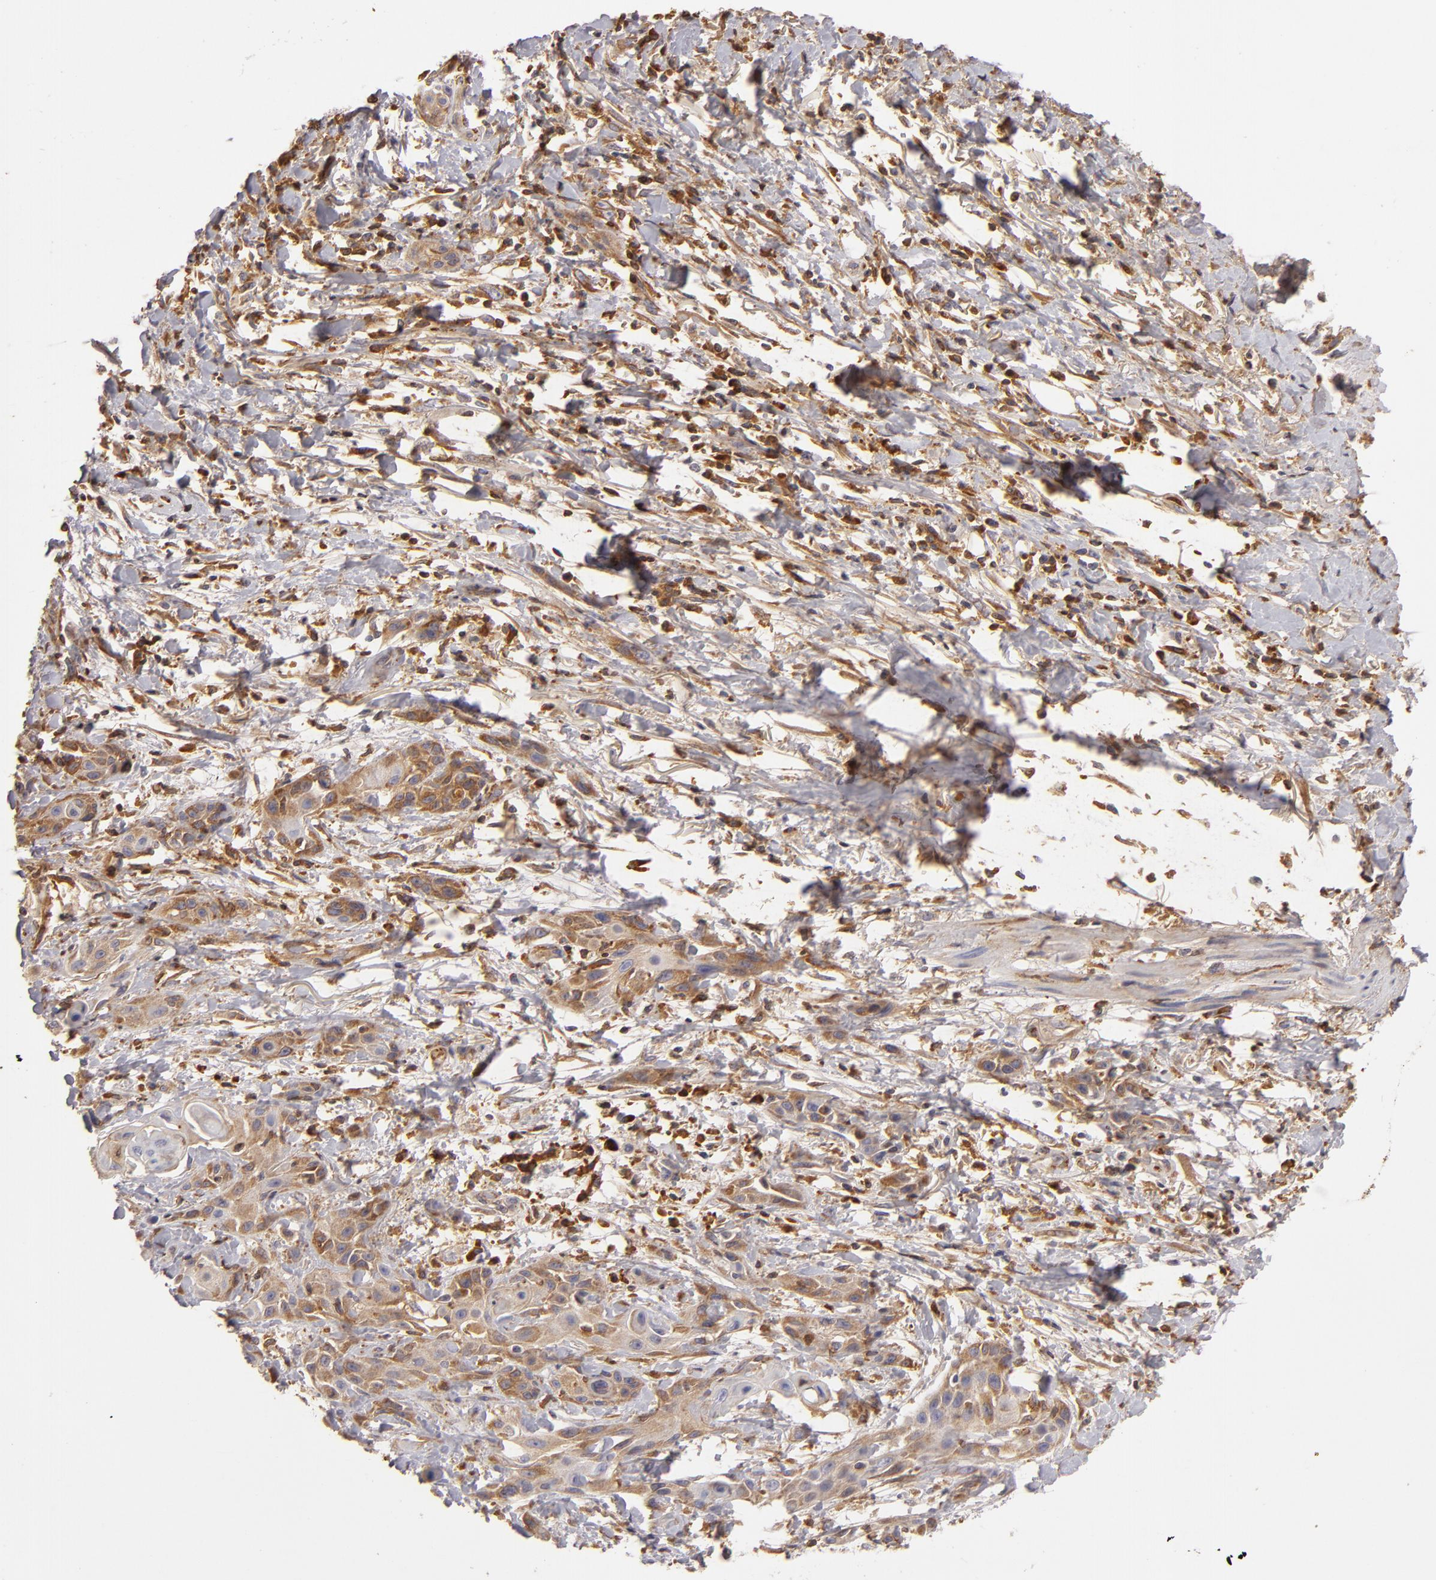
{"staining": {"intensity": "moderate", "quantity": ">75%", "location": "cytoplasmic/membranous"}, "tissue": "skin cancer", "cell_type": "Tumor cells", "image_type": "cancer", "snomed": [{"axis": "morphology", "description": "Squamous cell carcinoma, NOS"}, {"axis": "topography", "description": "Skin"}, {"axis": "topography", "description": "Anal"}], "caption": "Immunohistochemical staining of skin cancer displays medium levels of moderate cytoplasmic/membranous positivity in about >75% of tumor cells.", "gene": "CFB", "patient": {"sex": "male", "age": 64}}